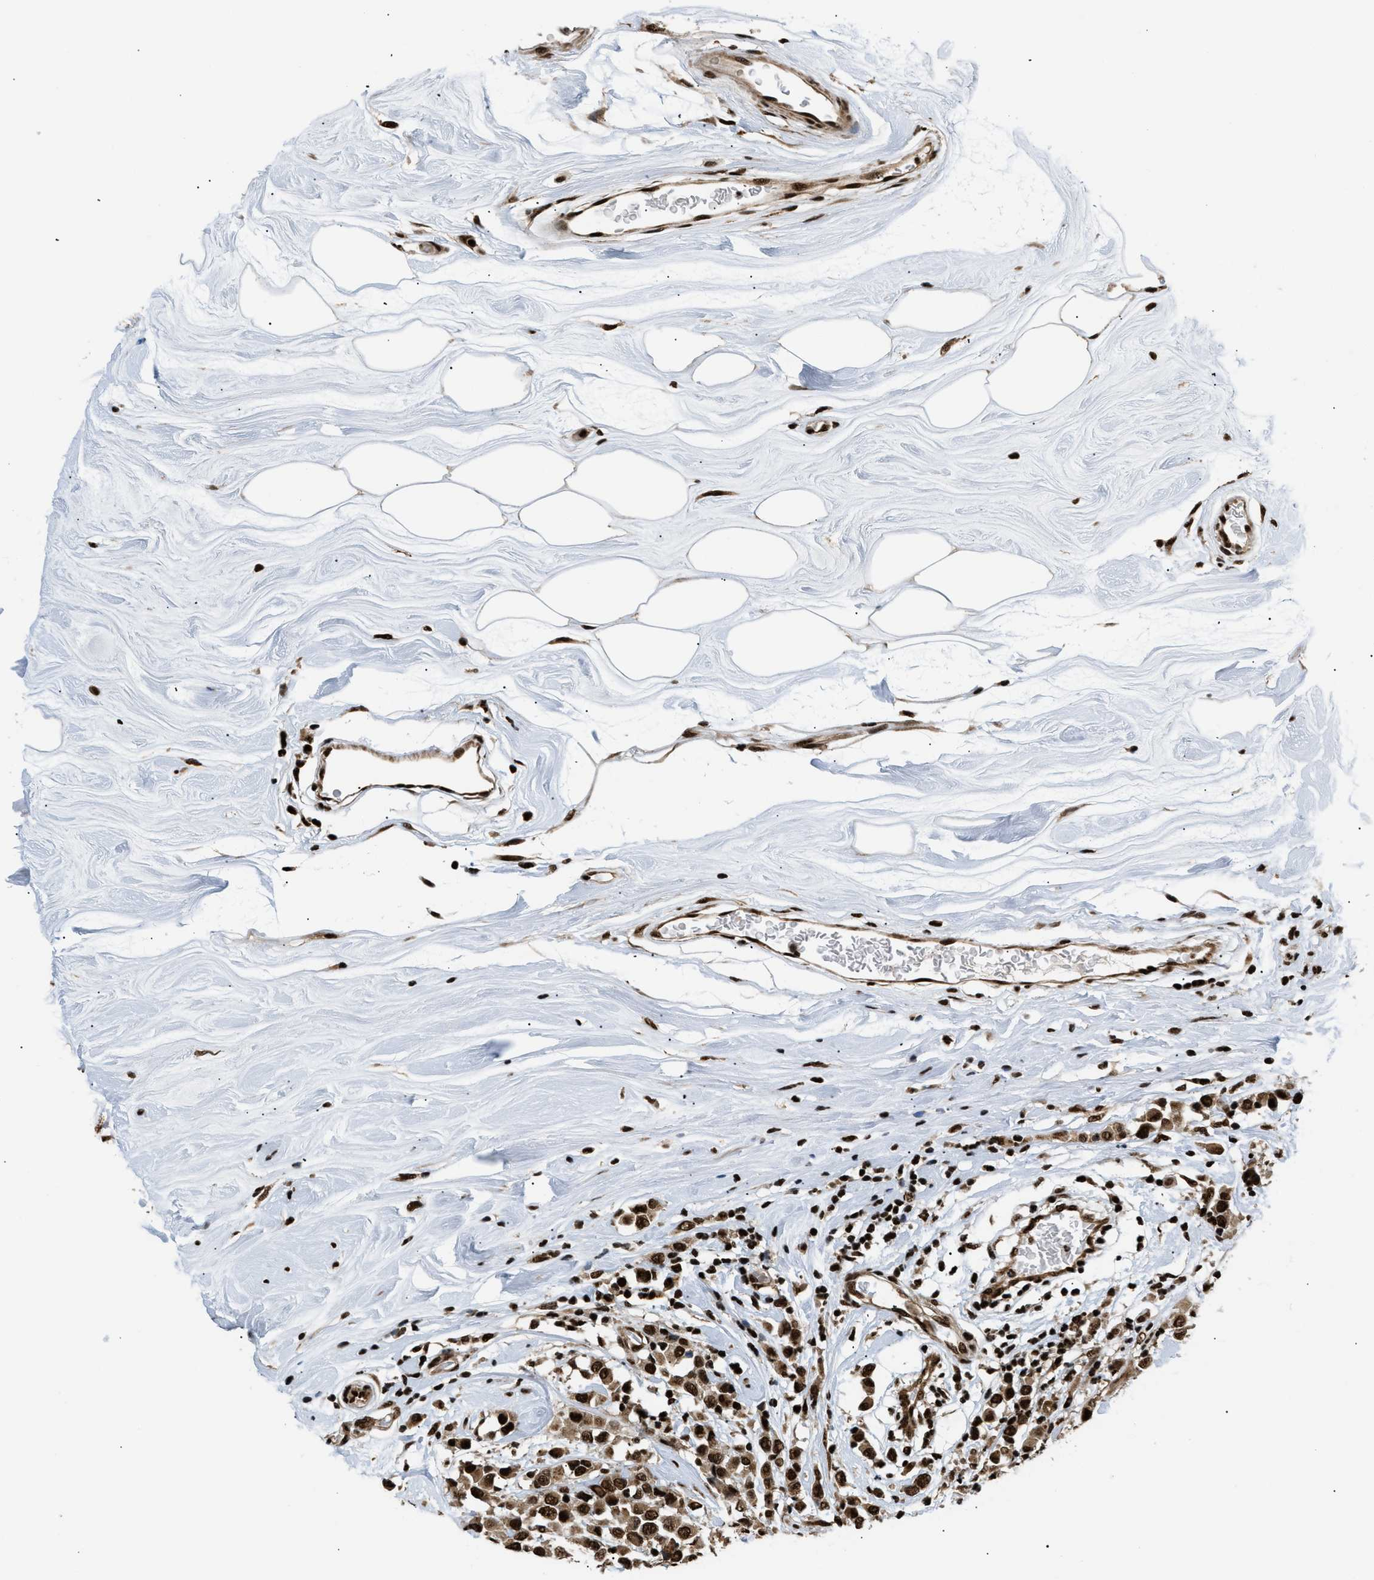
{"staining": {"intensity": "strong", "quantity": ">75%", "location": "cytoplasmic/membranous,nuclear"}, "tissue": "breast cancer", "cell_type": "Tumor cells", "image_type": "cancer", "snomed": [{"axis": "morphology", "description": "Duct carcinoma"}, {"axis": "topography", "description": "Breast"}], "caption": "Protein analysis of breast cancer tissue demonstrates strong cytoplasmic/membranous and nuclear staining in approximately >75% of tumor cells.", "gene": "RBM5", "patient": {"sex": "female", "age": 61}}